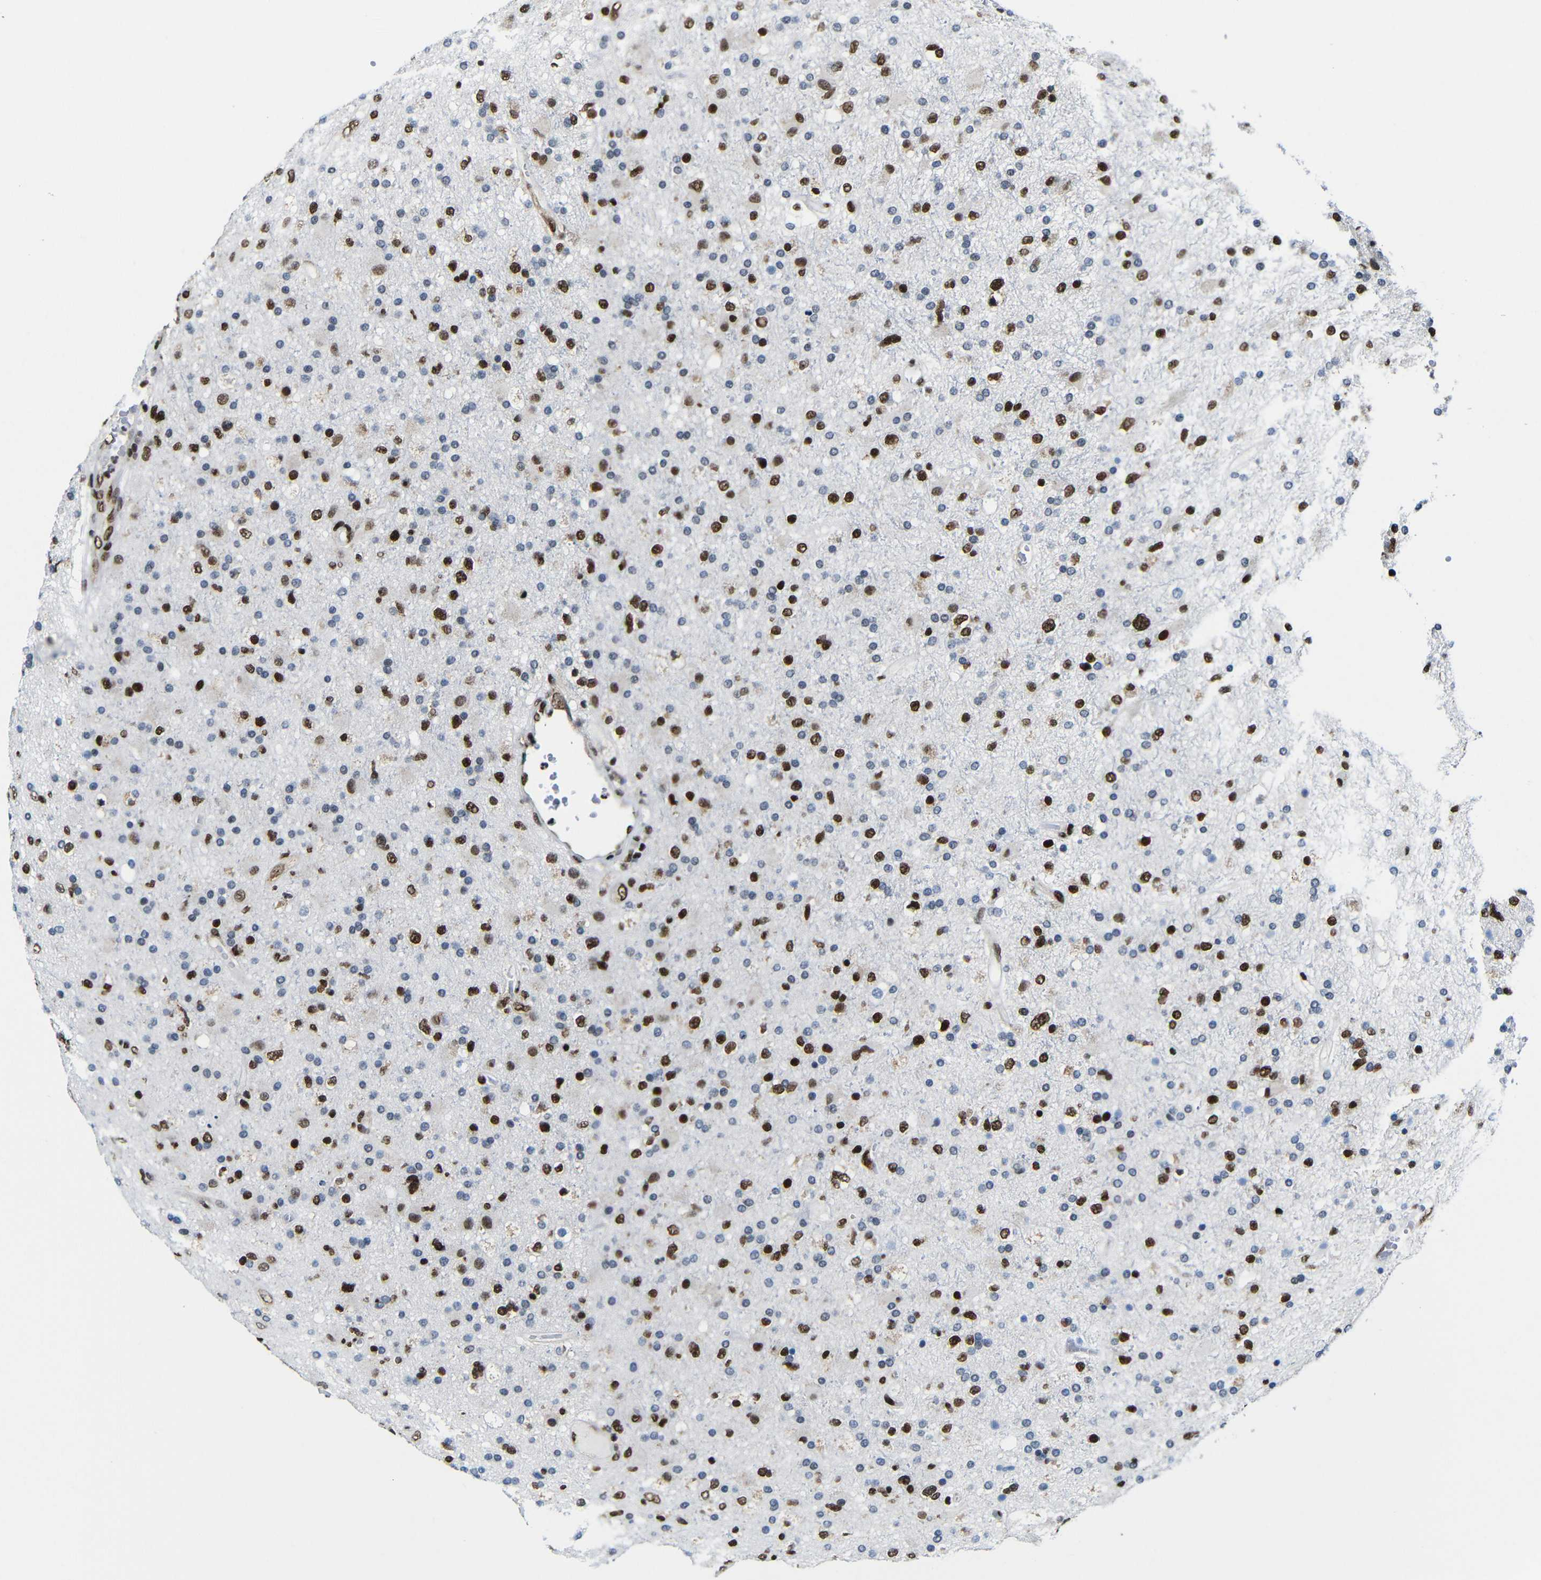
{"staining": {"intensity": "strong", "quantity": "25%-75%", "location": "nuclear"}, "tissue": "glioma", "cell_type": "Tumor cells", "image_type": "cancer", "snomed": [{"axis": "morphology", "description": "Glioma, malignant, High grade"}, {"axis": "topography", "description": "Brain"}], "caption": "Immunohistochemical staining of human malignant glioma (high-grade) exhibits high levels of strong nuclear staining in about 25%-75% of tumor cells.", "gene": "PTBP1", "patient": {"sex": "male", "age": 33}}